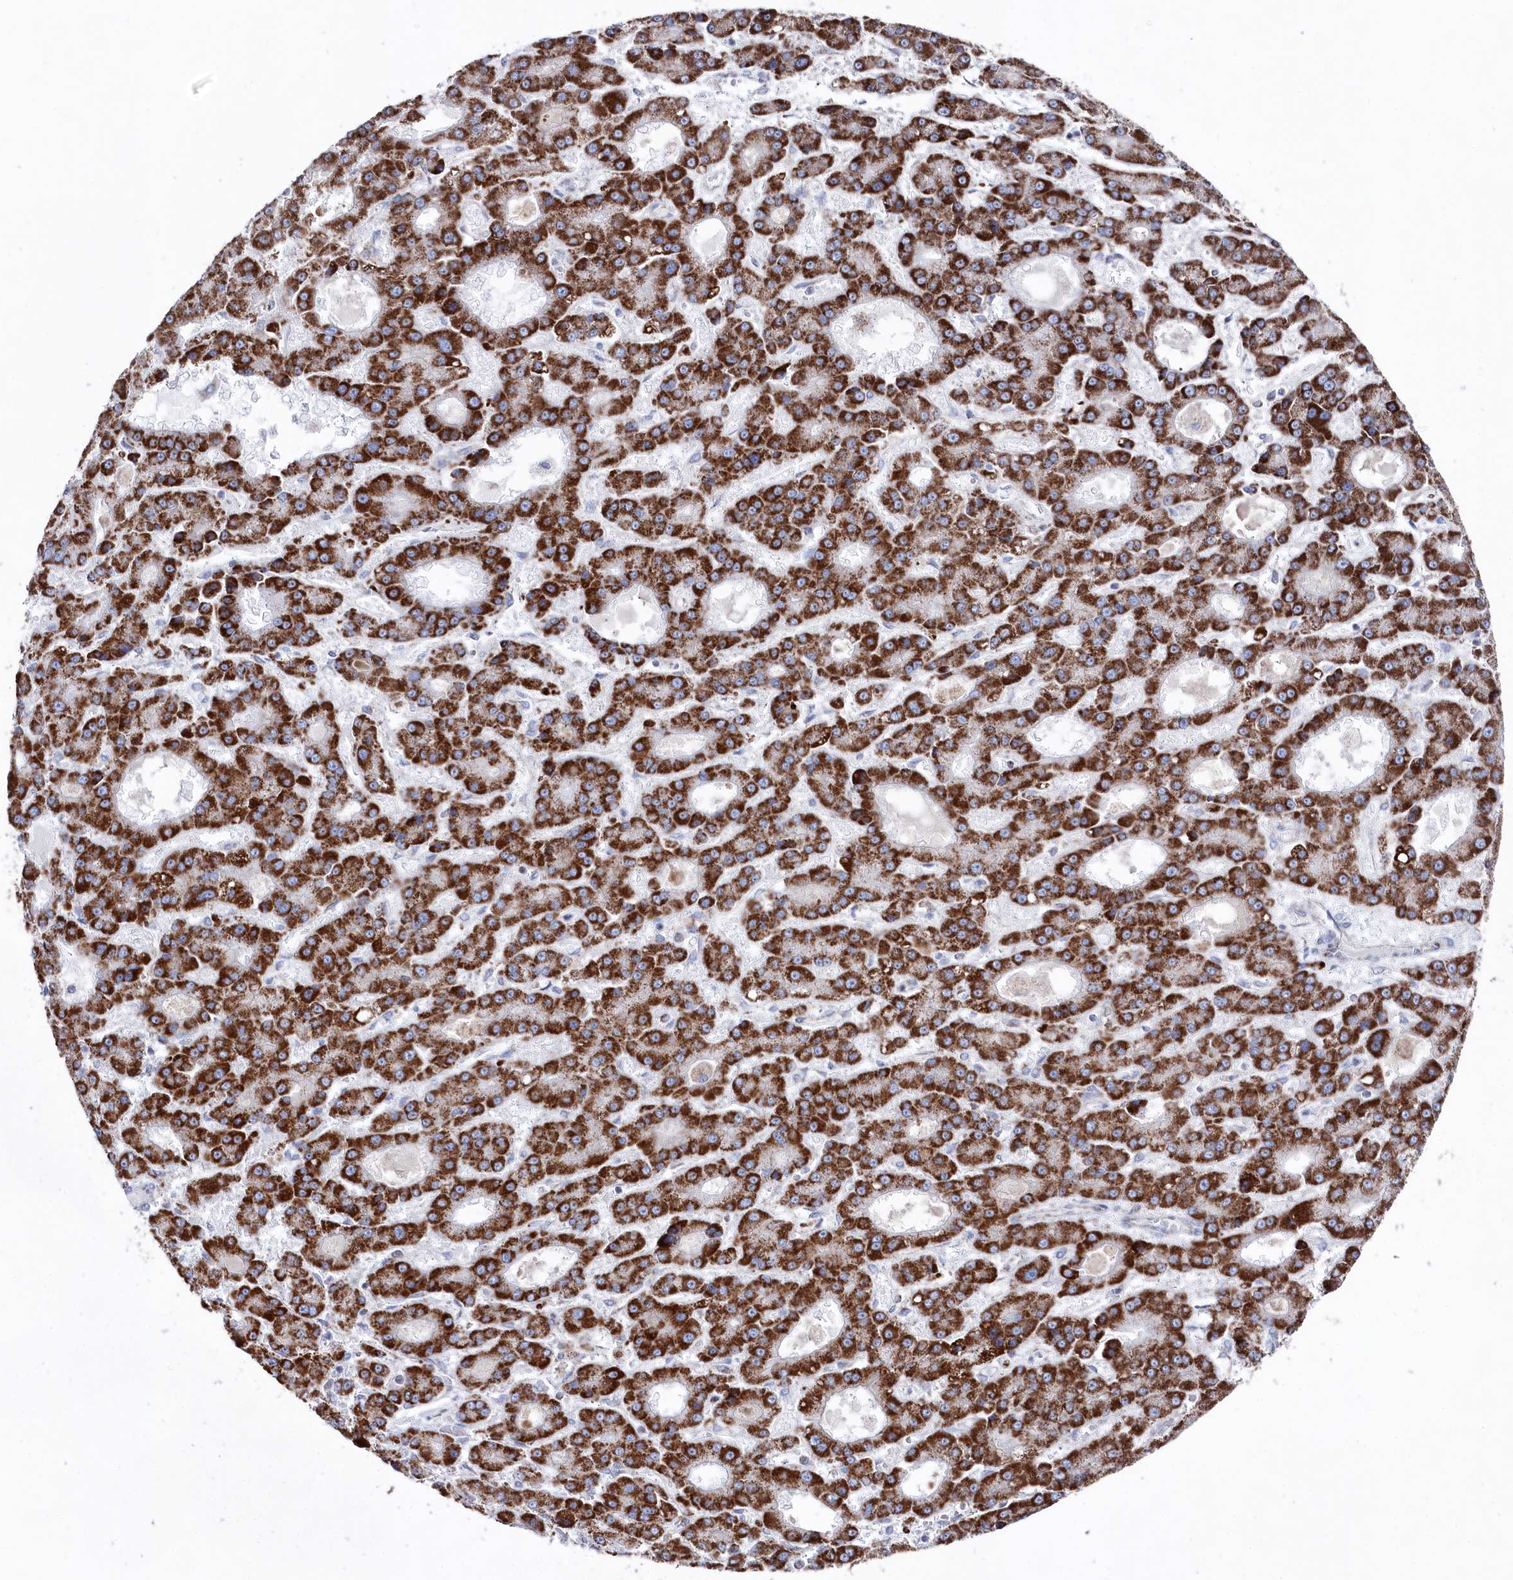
{"staining": {"intensity": "strong", "quantity": ">75%", "location": "cytoplasmic/membranous"}, "tissue": "liver cancer", "cell_type": "Tumor cells", "image_type": "cancer", "snomed": [{"axis": "morphology", "description": "Carcinoma, Hepatocellular, NOS"}, {"axis": "topography", "description": "Liver"}], "caption": "Tumor cells demonstrate high levels of strong cytoplasmic/membranous staining in approximately >75% of cells in human liver hepatocellular carcinoma.", "gene": "GLS2", "patient": {"sex": "male", "age": 70}}